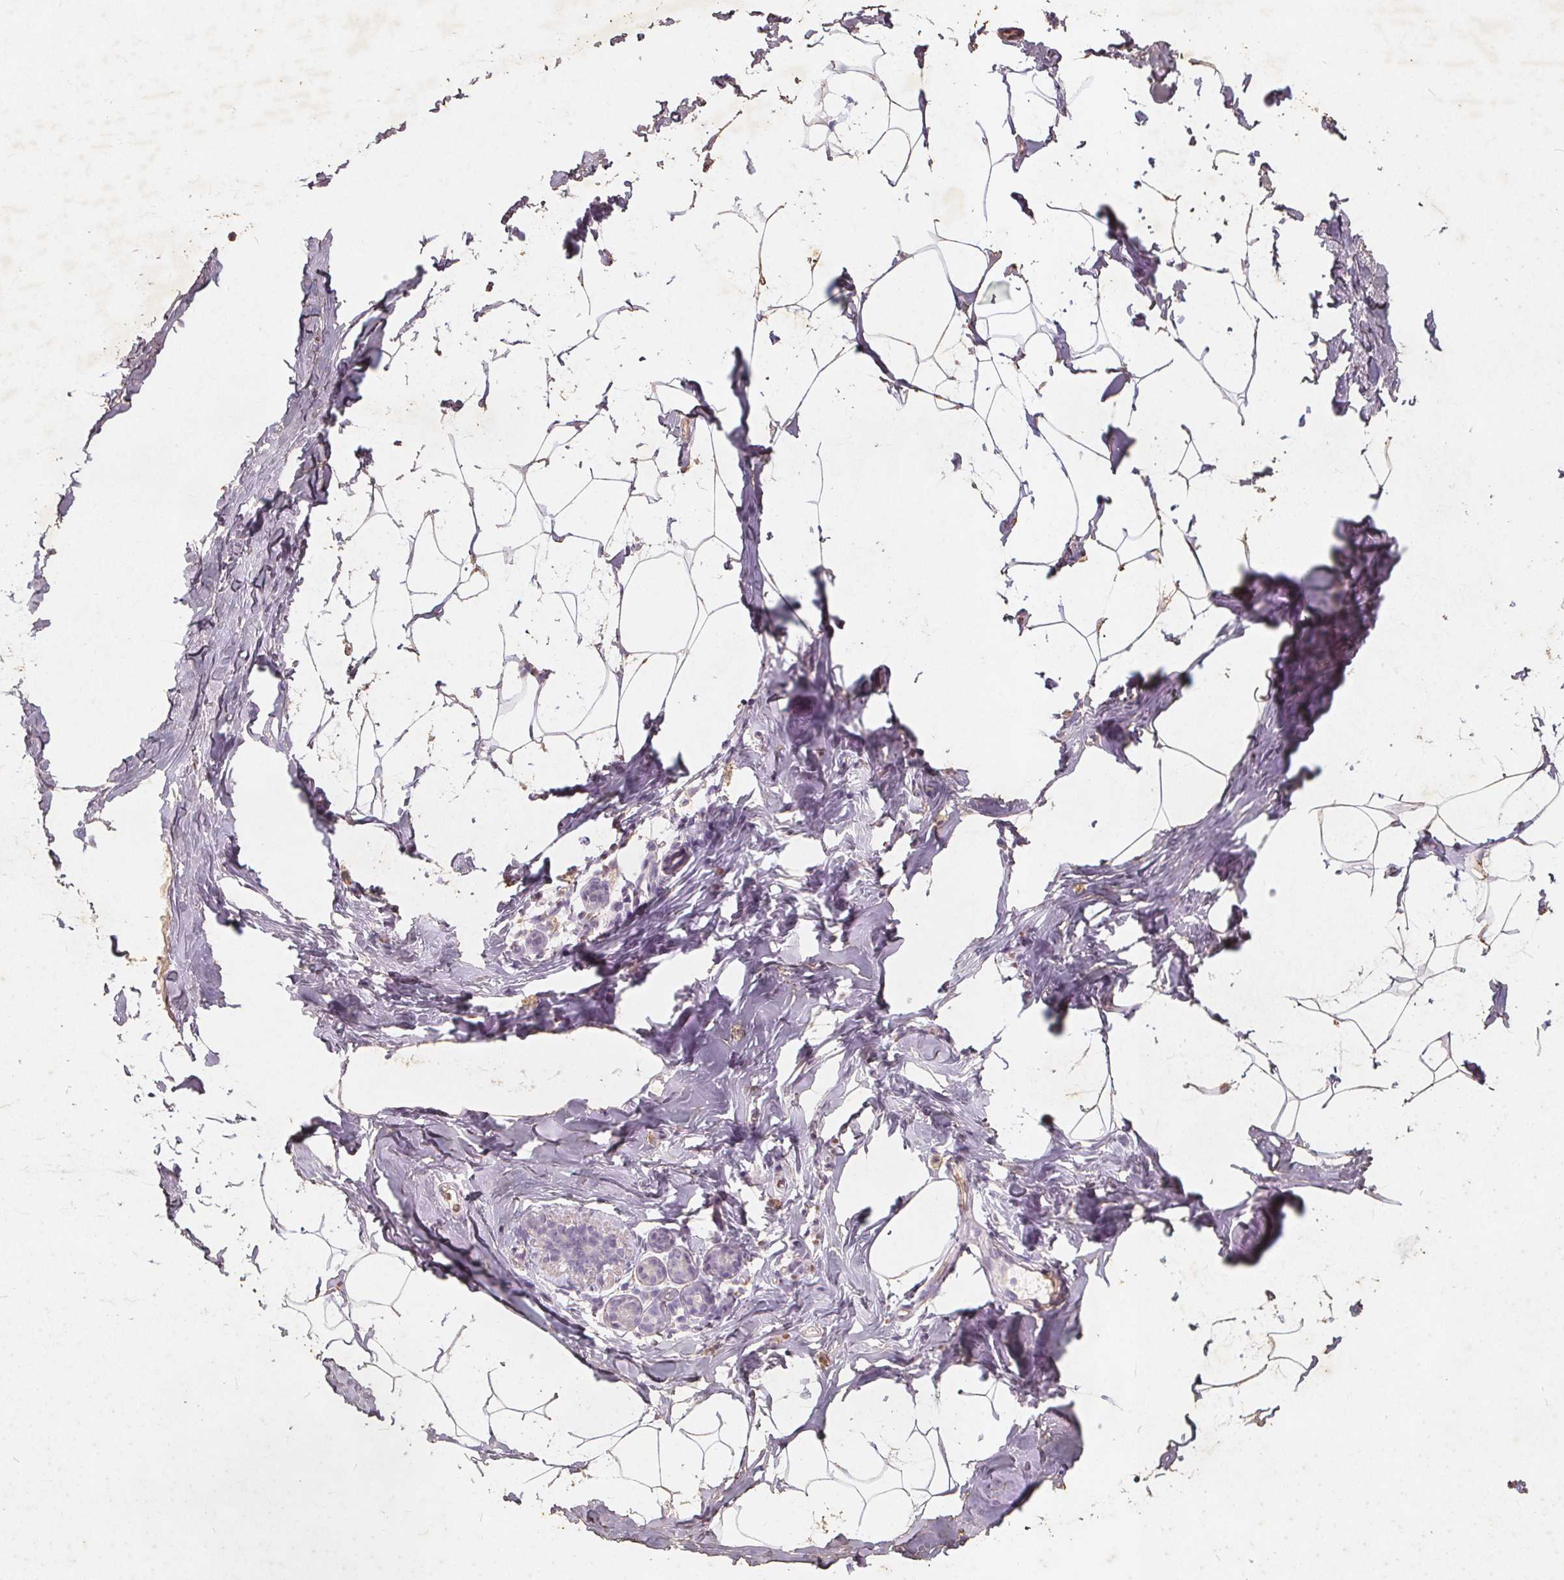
{"staining": {"intensity": "weak", "quantity": "25%-75%", "location": "cytoplasmic/membranous"}, "tissue": "breast", "cell_type": "Adipocytes", "image_type": "normal", "snomed": [{"axis": "morphology", "description": "Normal tissue, NOS"}, {"axis": "topography", "description": "Breast"}], "caption": "IHC (DAB (3,3'-diaminobenzidine)) staining of benign human breast reveals weak cytoplasmic/membranous protein expression in about 25%-75% of adipocytes.", "gene": "C19orf84", "patient": {"sex": "female", "age": 32}}